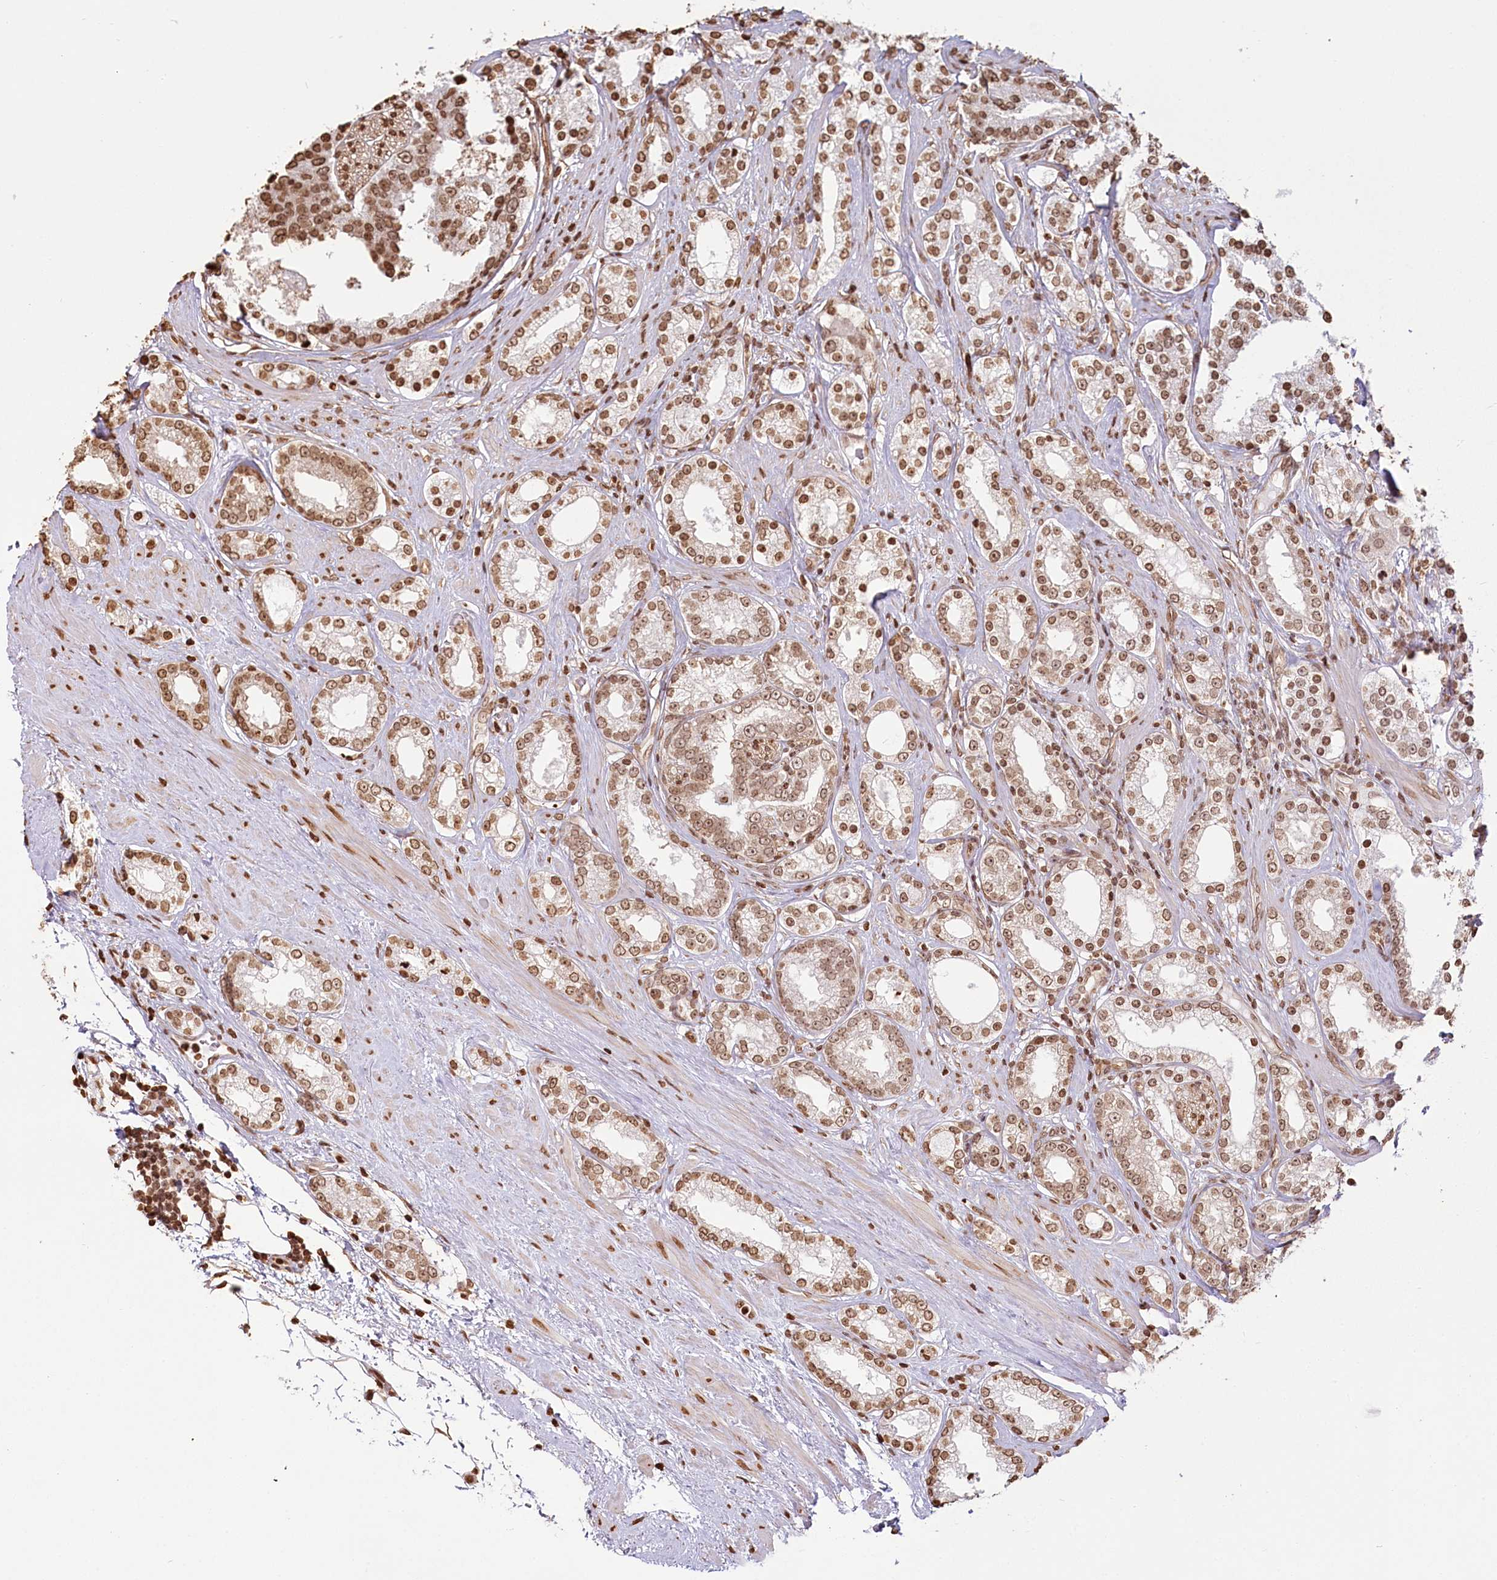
{"staining": {"intensity": "moderate", "quantity": ">75%", "location": "nuclear"}, "tissue": "prostate cancer", "cell_type": "Tumor cells", "image_type": "cancer", "snomed": [{"axis": "morphology", "description": "Normal tissue, NOS"}, {"axis": "morphology", "description": "Adenocarcinoma, High grade"}, {"axis": "topography", "description": "Prostate"}], "caption": "Immunohistochemical staining of prostate cancer shows medium levels of moderate nuclear protein staining in approximately >75% of tumor cells. (brown staining indicates protein expression, while blue staining denotes nuclei).", "gene": "FAM13A", "patient": {"sex": "male", "age": 83}}